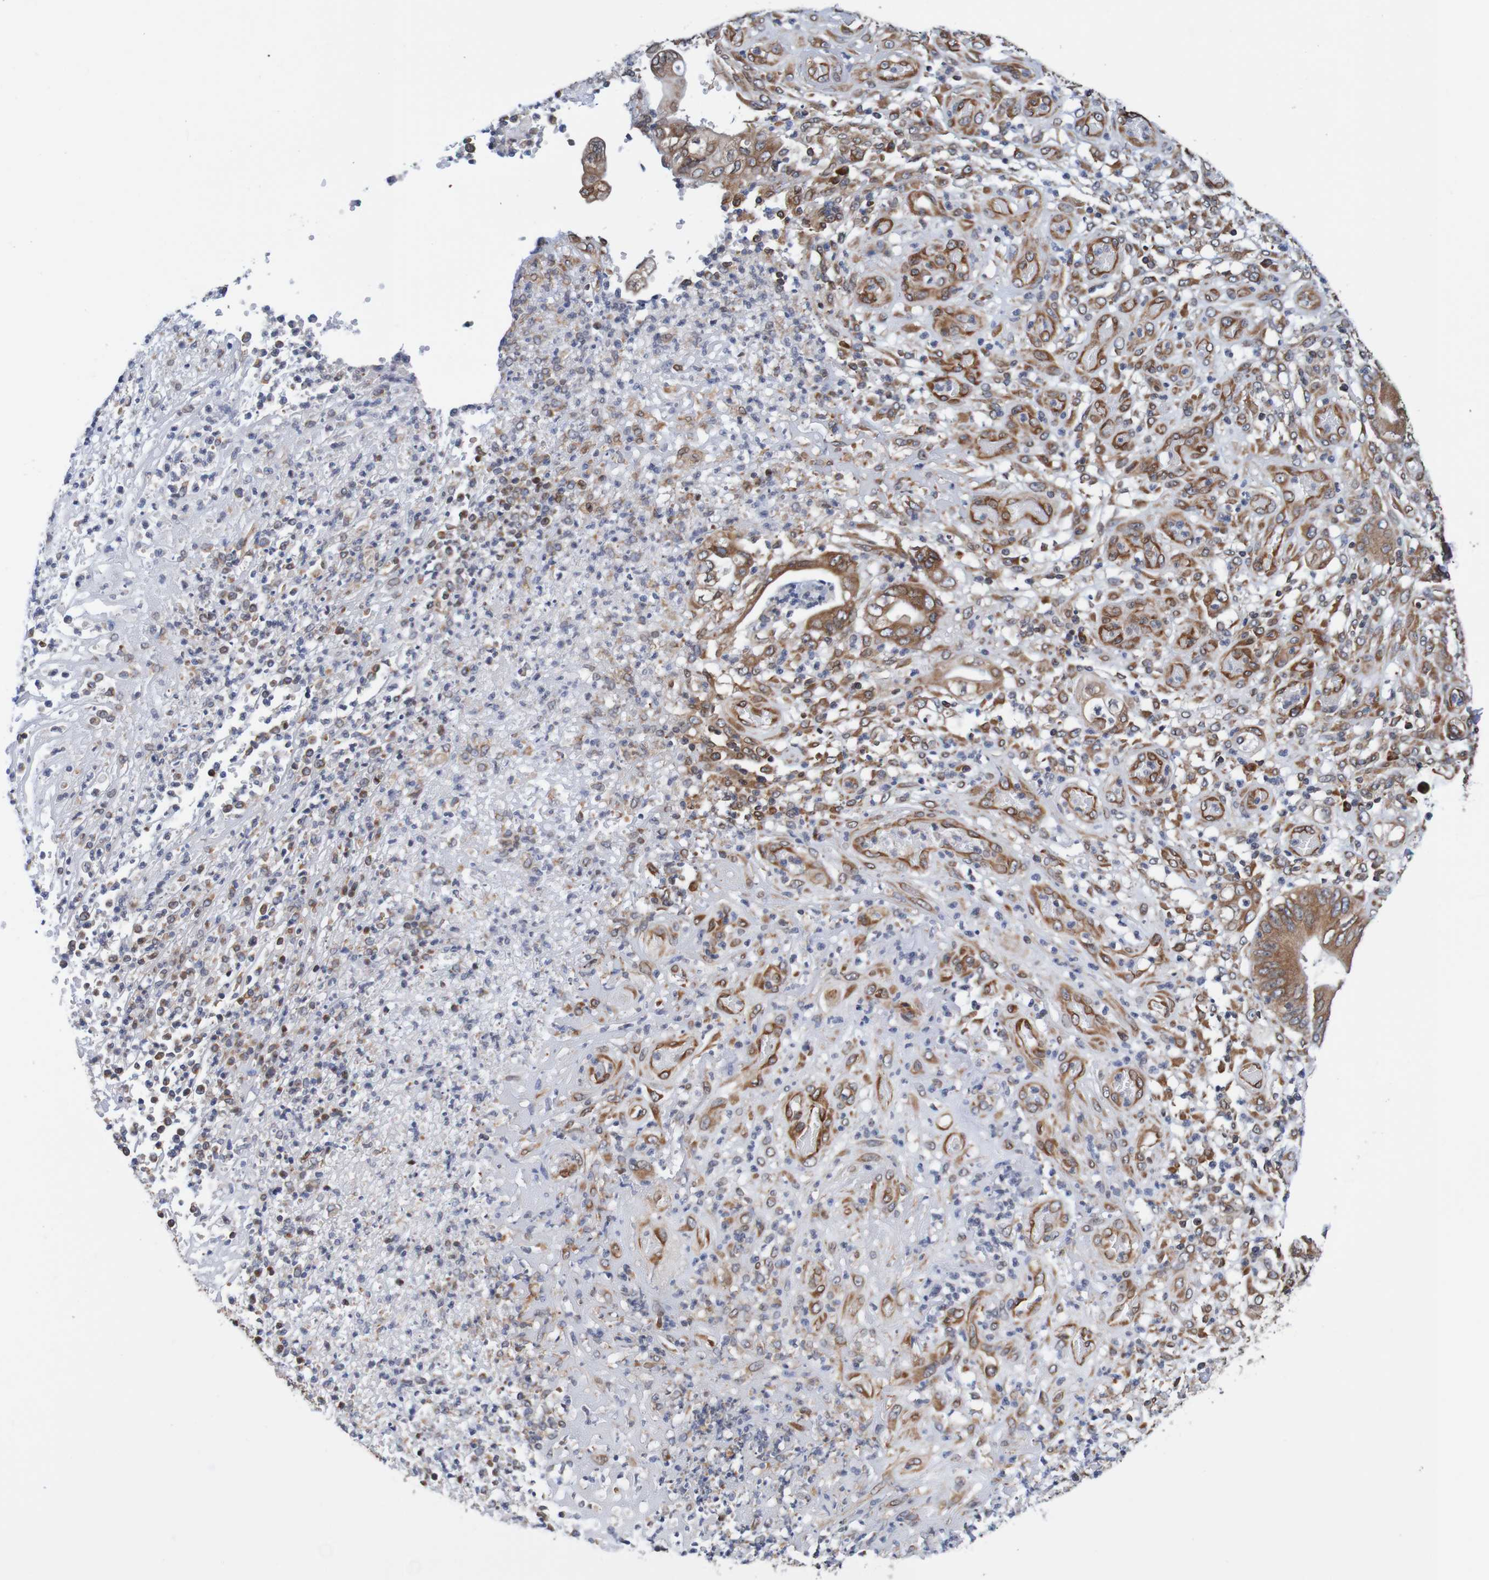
{"staining": {"intensity": "moderate", "quantity": ">75%", "location": "cytoplasmic/membranous,nuclear"}, "tissue": "stomach cancer", "cell_type": "Tumor cells", "image_type": "cancer", "snomed": [{"axis": "morphology", "description": "Adenocarcinoma, NOS"}, {"axis": "topography", "description": "Stomach"}], "caption": "Stomach adenocarcinoma was stained to show a protein in brown. There is medium levels of moderate cytoplasmic/membranous and nuclear staining in approximately >75% of tumor cells. (DAB (3,3'-diaminobenzidine) IHC with brightfield microscopy, high magnification).", "gene": "TMEM109", "patient": {"sex": "female", "age": 73}}